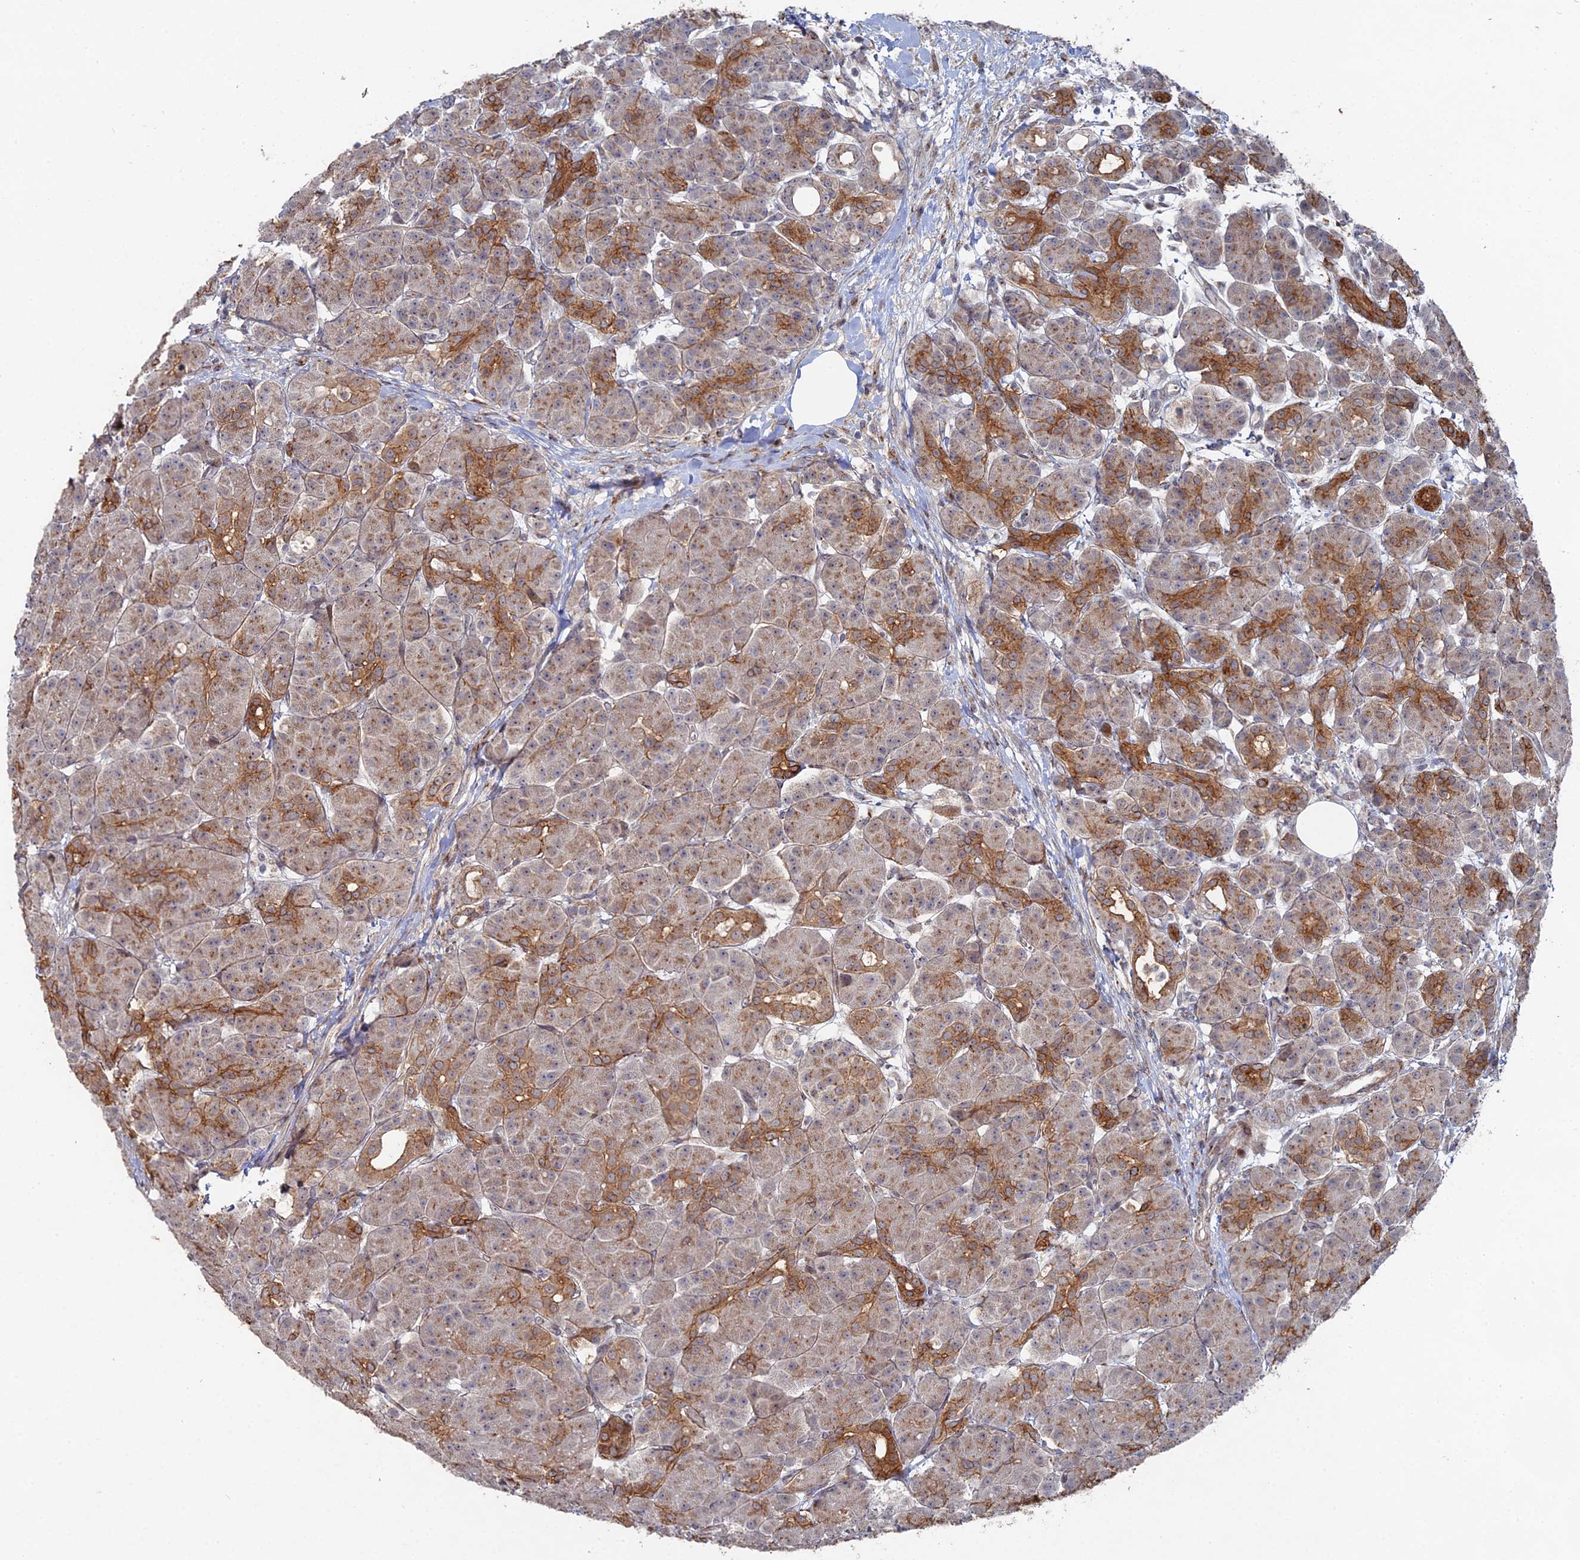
{"staining": {"intensity": "strong", "quantity": "25%-75%", "location": "cytoplasmic/membranous"}, "tissue": "pancreas", "cell_type": "Exocrine glandular cells", "image_type": "normal", "snomed": [{"axis": "morphology", "description": "Normal tissue, NOS"}, {"axis": "topography", "description": "Pancreas"}], "caption": "High-power microscopy captured an immunohistochemistry histopathology image of unremarkable pancreas, revealing strong cytoplasmic/membranous staining in about 25%-75% of exocrine glandular cells. (IHC, brightfield microscopy, high magnification).", "gene": "SGMS1", "patient": {"sex": "male", "age": 63}}